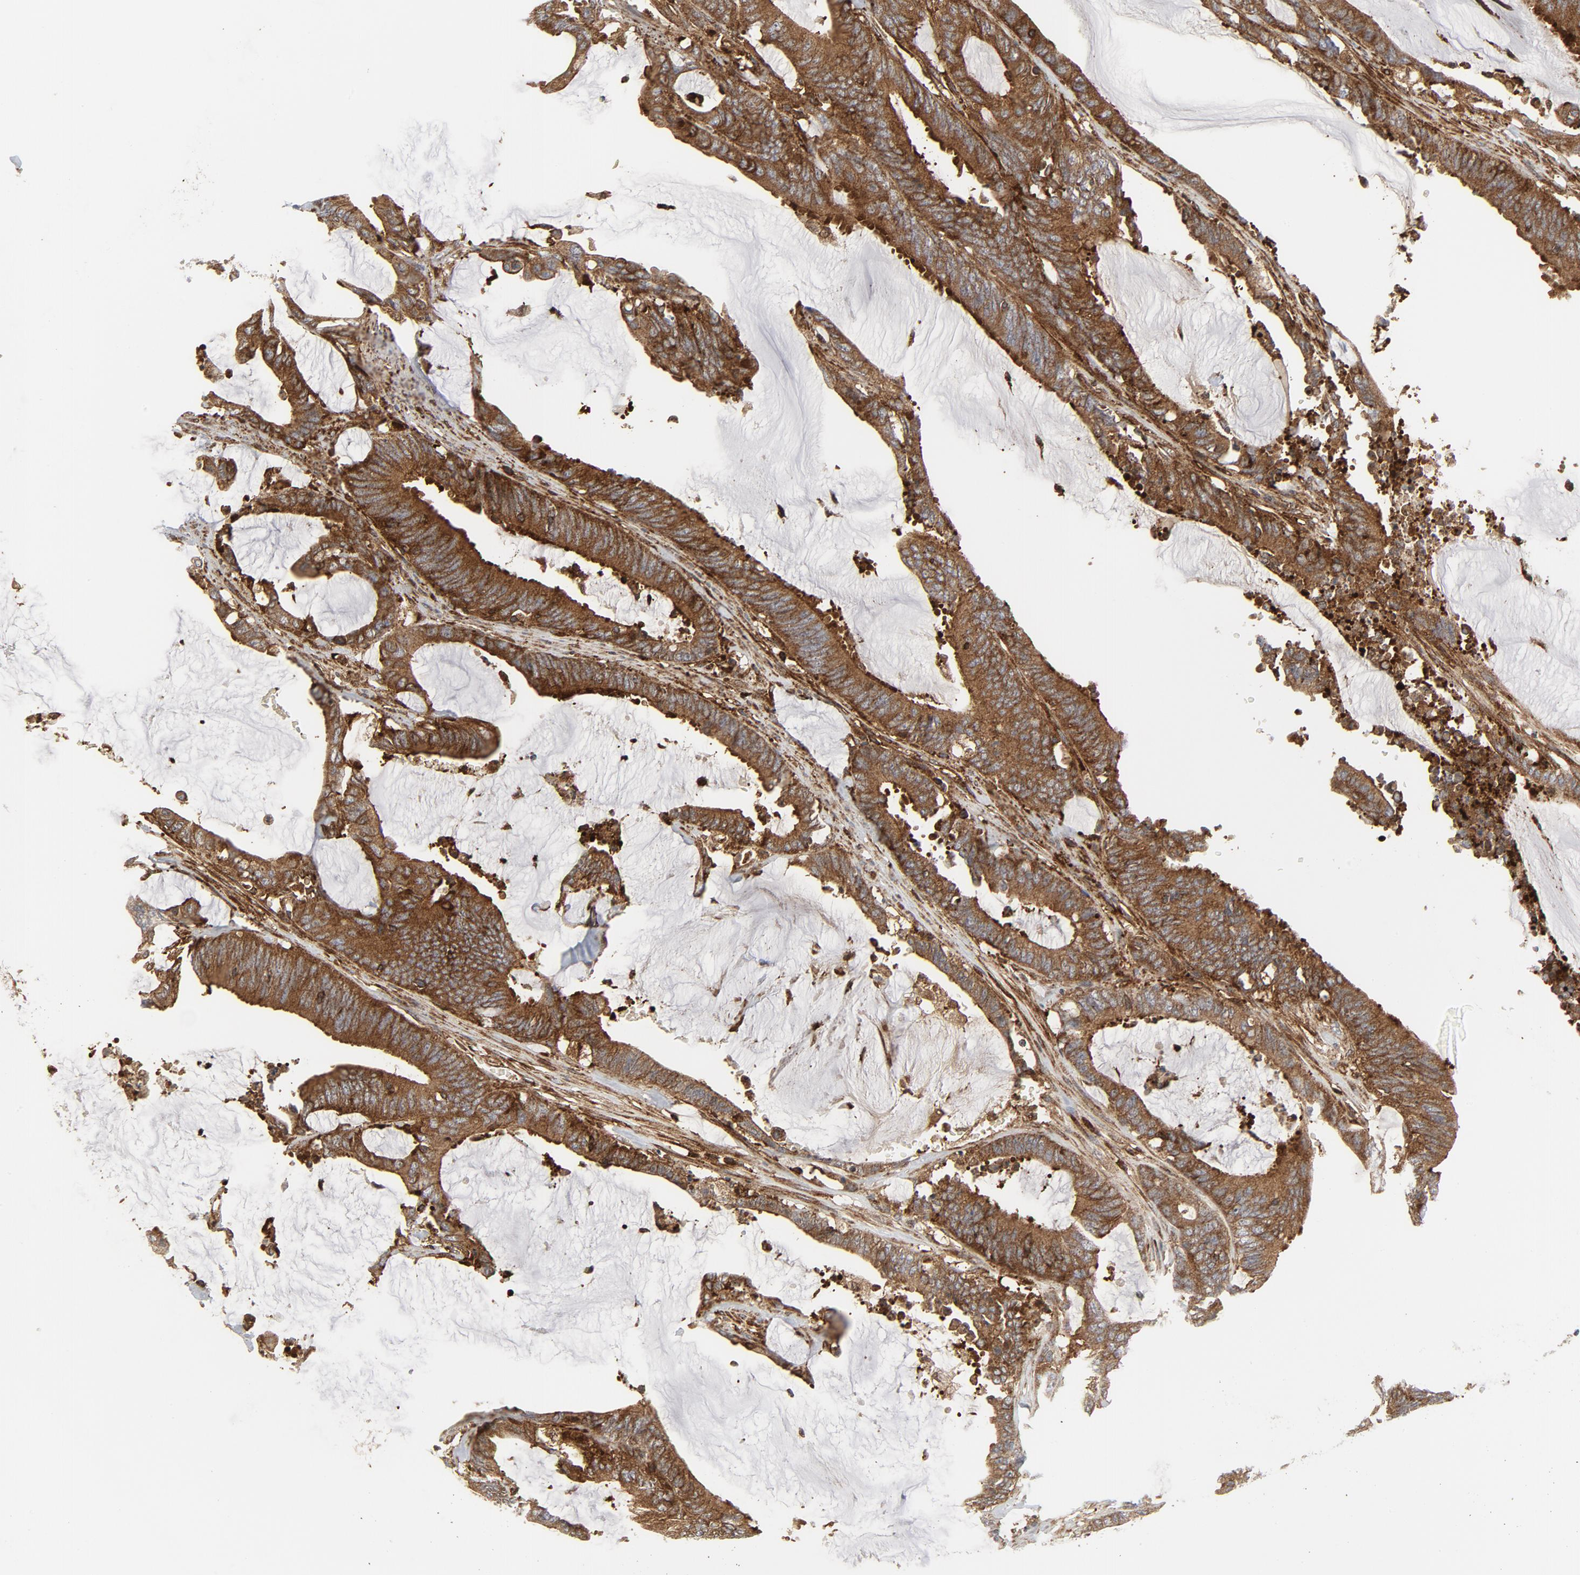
{"staining": {"intensity": "strong", "quantity": ">75%", "location": "cytoplasmic/membranous"}, "tissue": "colorectal cancer", "cell_type": "Tumor cells", "image_type": "cancer", "snomed": [{"axis": "morphology", "description": "Adenocarcinoma, NOS"}, {"axis": "topography", "description": "Rectum"}], "caption": "Protein expression by IHC exhibits strong cytoplasmic/membranous positivity in approximately >75% of tumor cells in colorectal cancer.", "gene": "YES1", "patient": {"sex": "female", "age": 66}}